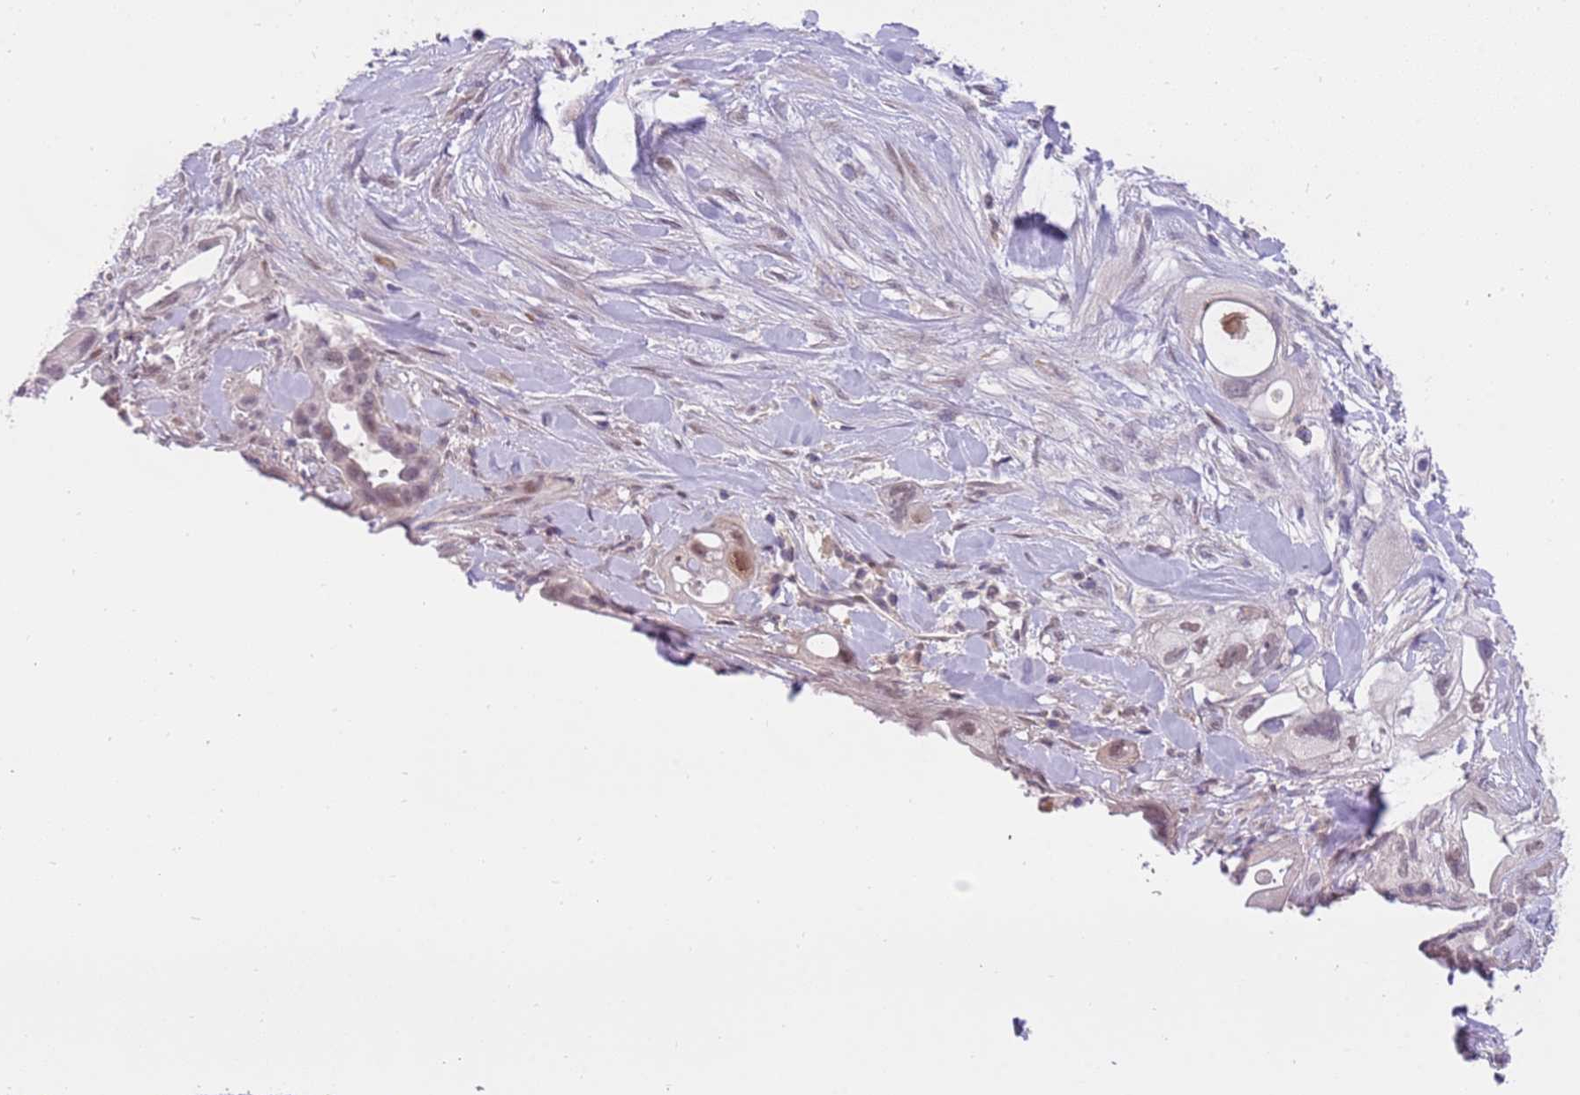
{"staining": {"intensity": "weak", "quantity": "<25%", "location": "cytoplasmic/membranous,nuclear"}, "tissue": "pancreatic cancer", "cell_type": "Tumor cells", "image_type": "cancer", "snomed": [{"axis": "morphology", "description": "Adenocarcinoma, NOS"}, {"axis": "topography", "description": "Pancreas"}], "caption": "Tumor cells show no significant protein positivity in adenocarcinoma (pancreatic). (Stains: DAB immunohistochemistry with hematoxylin counter stain, Microscopy: brightfield microscopy at high magnification).", "gene": "MAGEF1", "patient": {"sex": "male", "age": 44}}